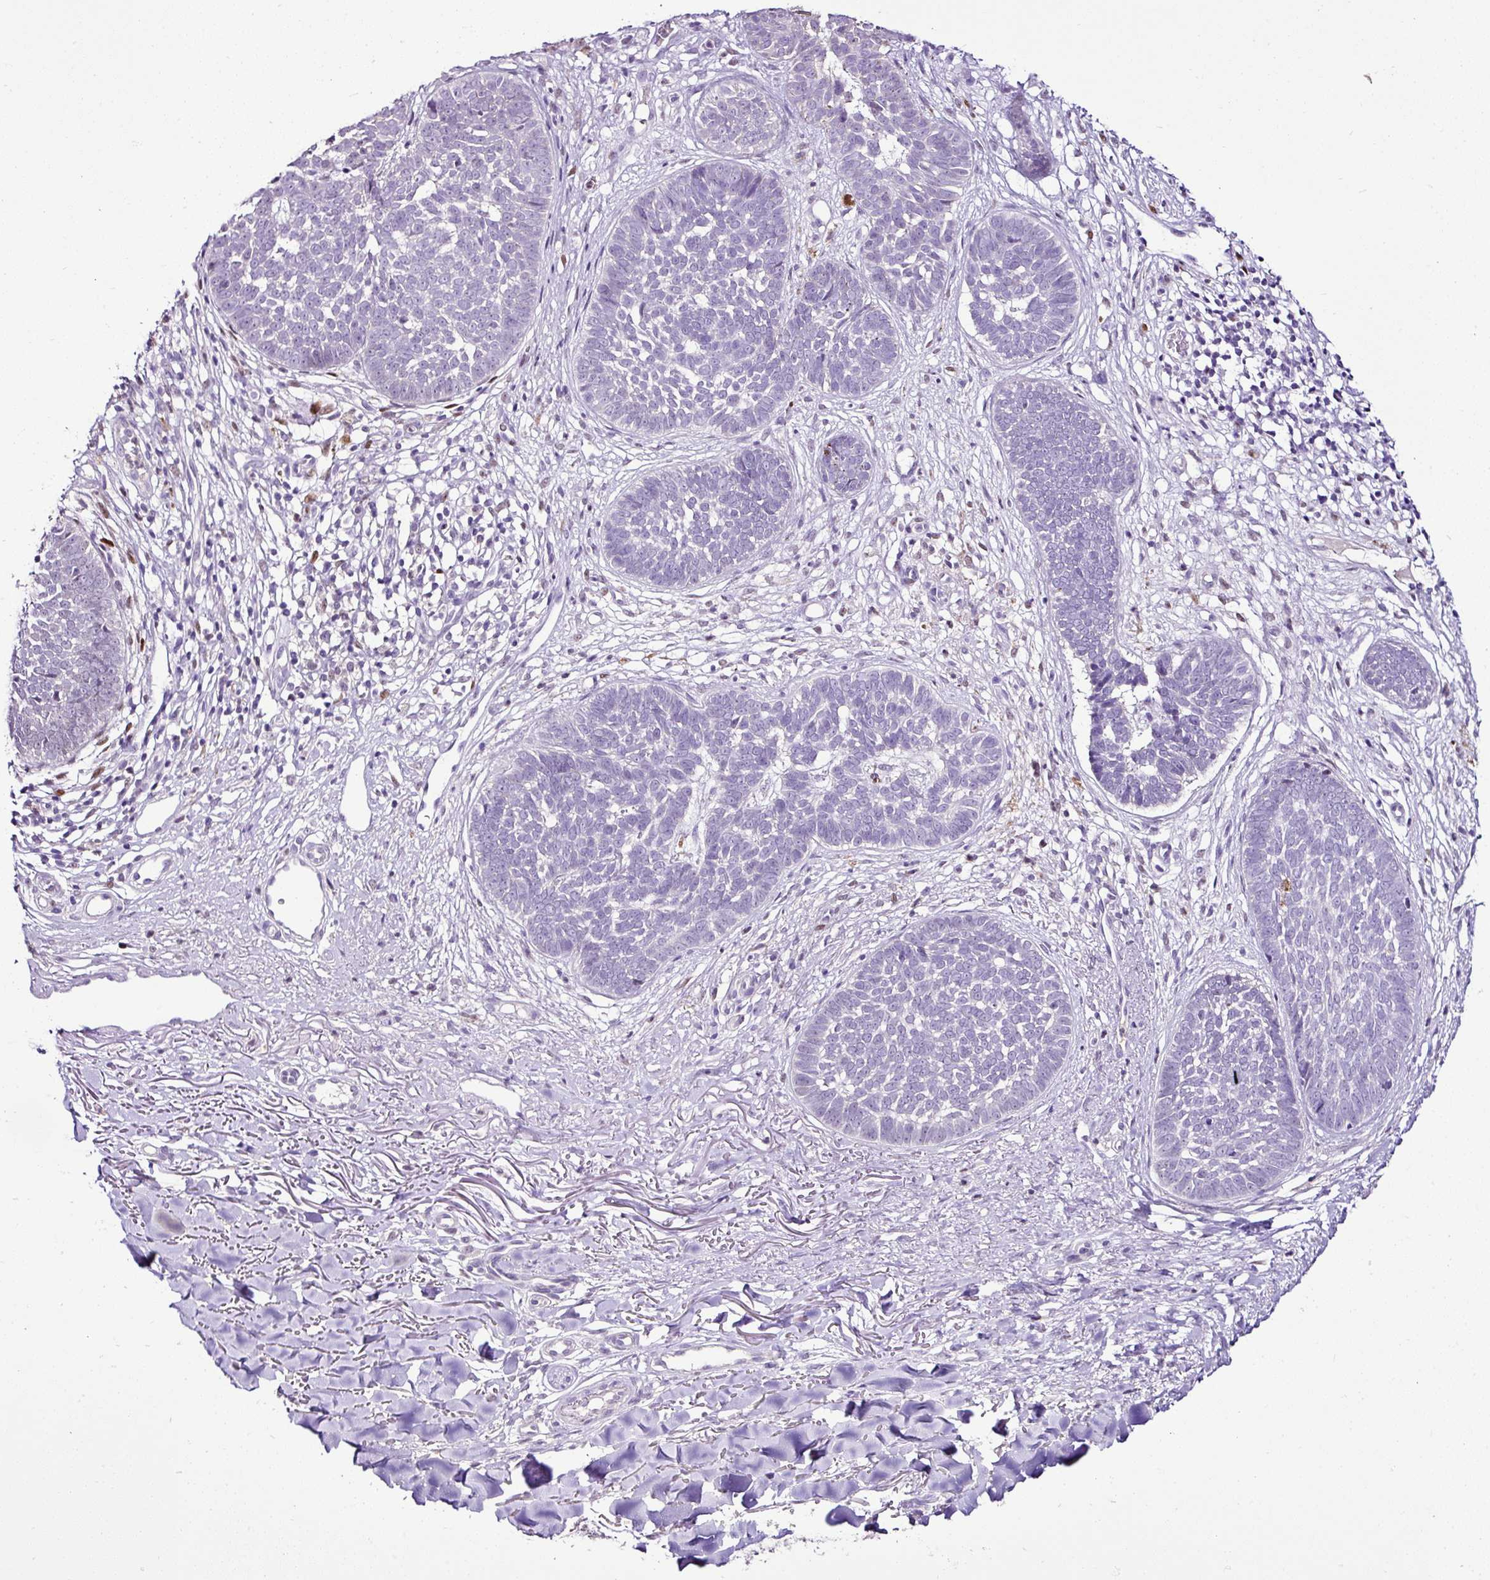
{"staining": {"intensity": "negative", "quantity": "none", "location": "none"}, "tissue": "skin cancer", "cell_type": "Tumor cells", "image_type": "cancer", "snomed": [{"axis": "morphology", "description": "Basal cell carcinoma"}, {"axis": "topography", "description": "Skin"}, {"axis": "topography", "description": "Skin of neck"}, {"axis": "topography", "description": "Skin of shoulder"}, {"axis": "topography", "description": "Skin of back"}], "caption": "This is an immunohistochemistry (IHC) image of human skin basal cell carcinoma. There is no positivity in tumor cells.", "gene": "ESR1", "patient": {"sex": "male", "age": 80}}